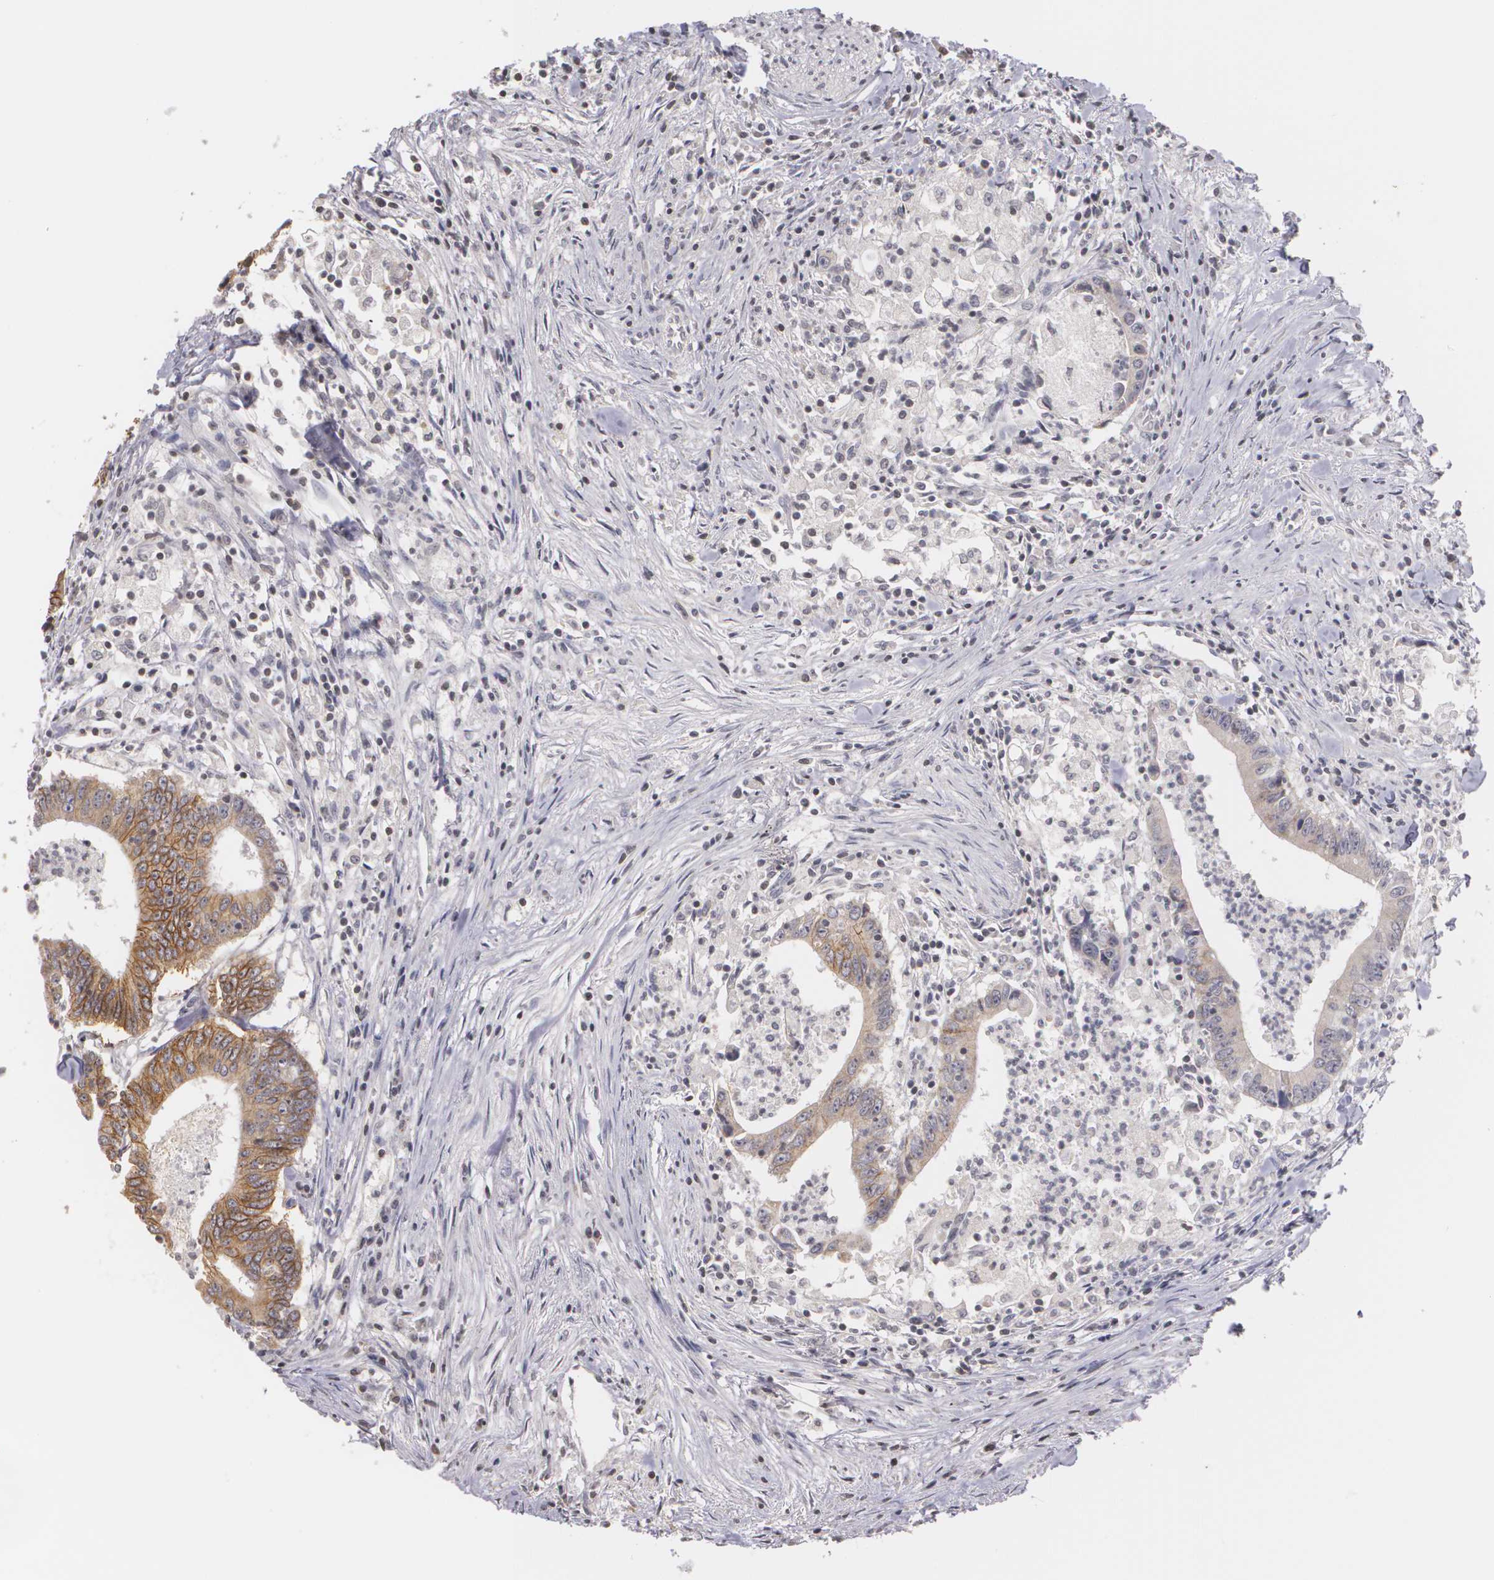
{"staining": {"intensity": "weak", "quantity": "25%-75%", "location": "cytoplasmic/membranous"}, "tissue": "colorectal cancer", "cell_type": "Tumor cells", "image_type": "cancer", "snomed": [{"axis": "morphology", "description": "Adenocarcinoma, NOS"}, {"axis": "topography", "description": "Colon"}], "caption": "This is an image of immunohistochemistry staining of colorectal cancer, which shows weak expression in the cytoplasmic/membranous of tumor cells.", "gene": "THRB", "patient": {"sex": "male", "age": 55}}